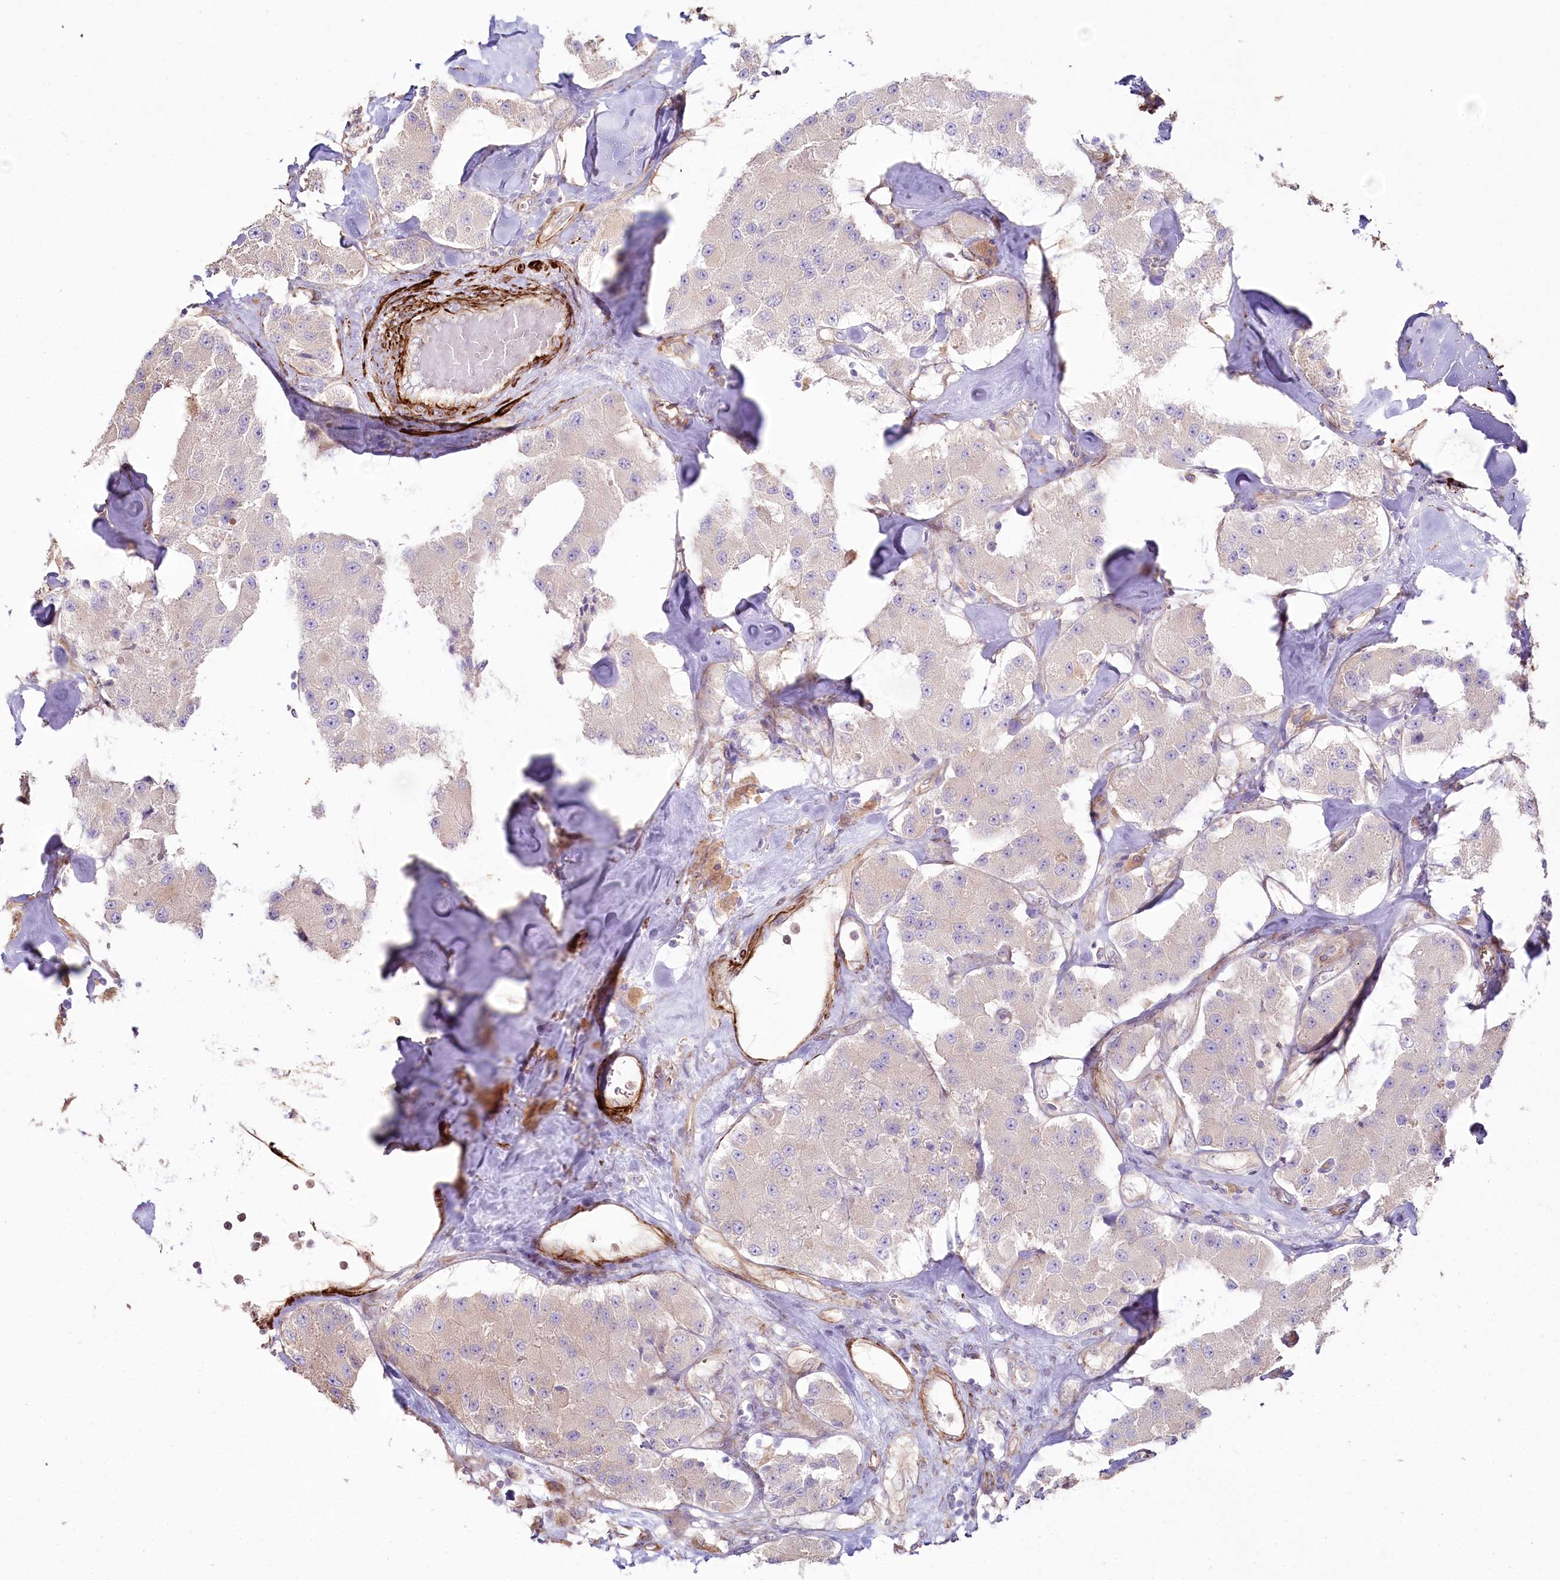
{"staining": {"intensity": "negative", "quantity": "none", "location": "none"}, "tissue": "carcinoid", "cell_type": "Tumor cells", "image_type": "cancer", "snomed": [{"axis": "morphology", "description": "Carcinoid, malignant, NOS"}, {"axis": "topography", "description": "Pancreas"}], "caption": "Tumor cells show no significant positivity in malignant carcinoid.", "gene": "SUMF1", "patient": {"sex": "male", "age": 41}}